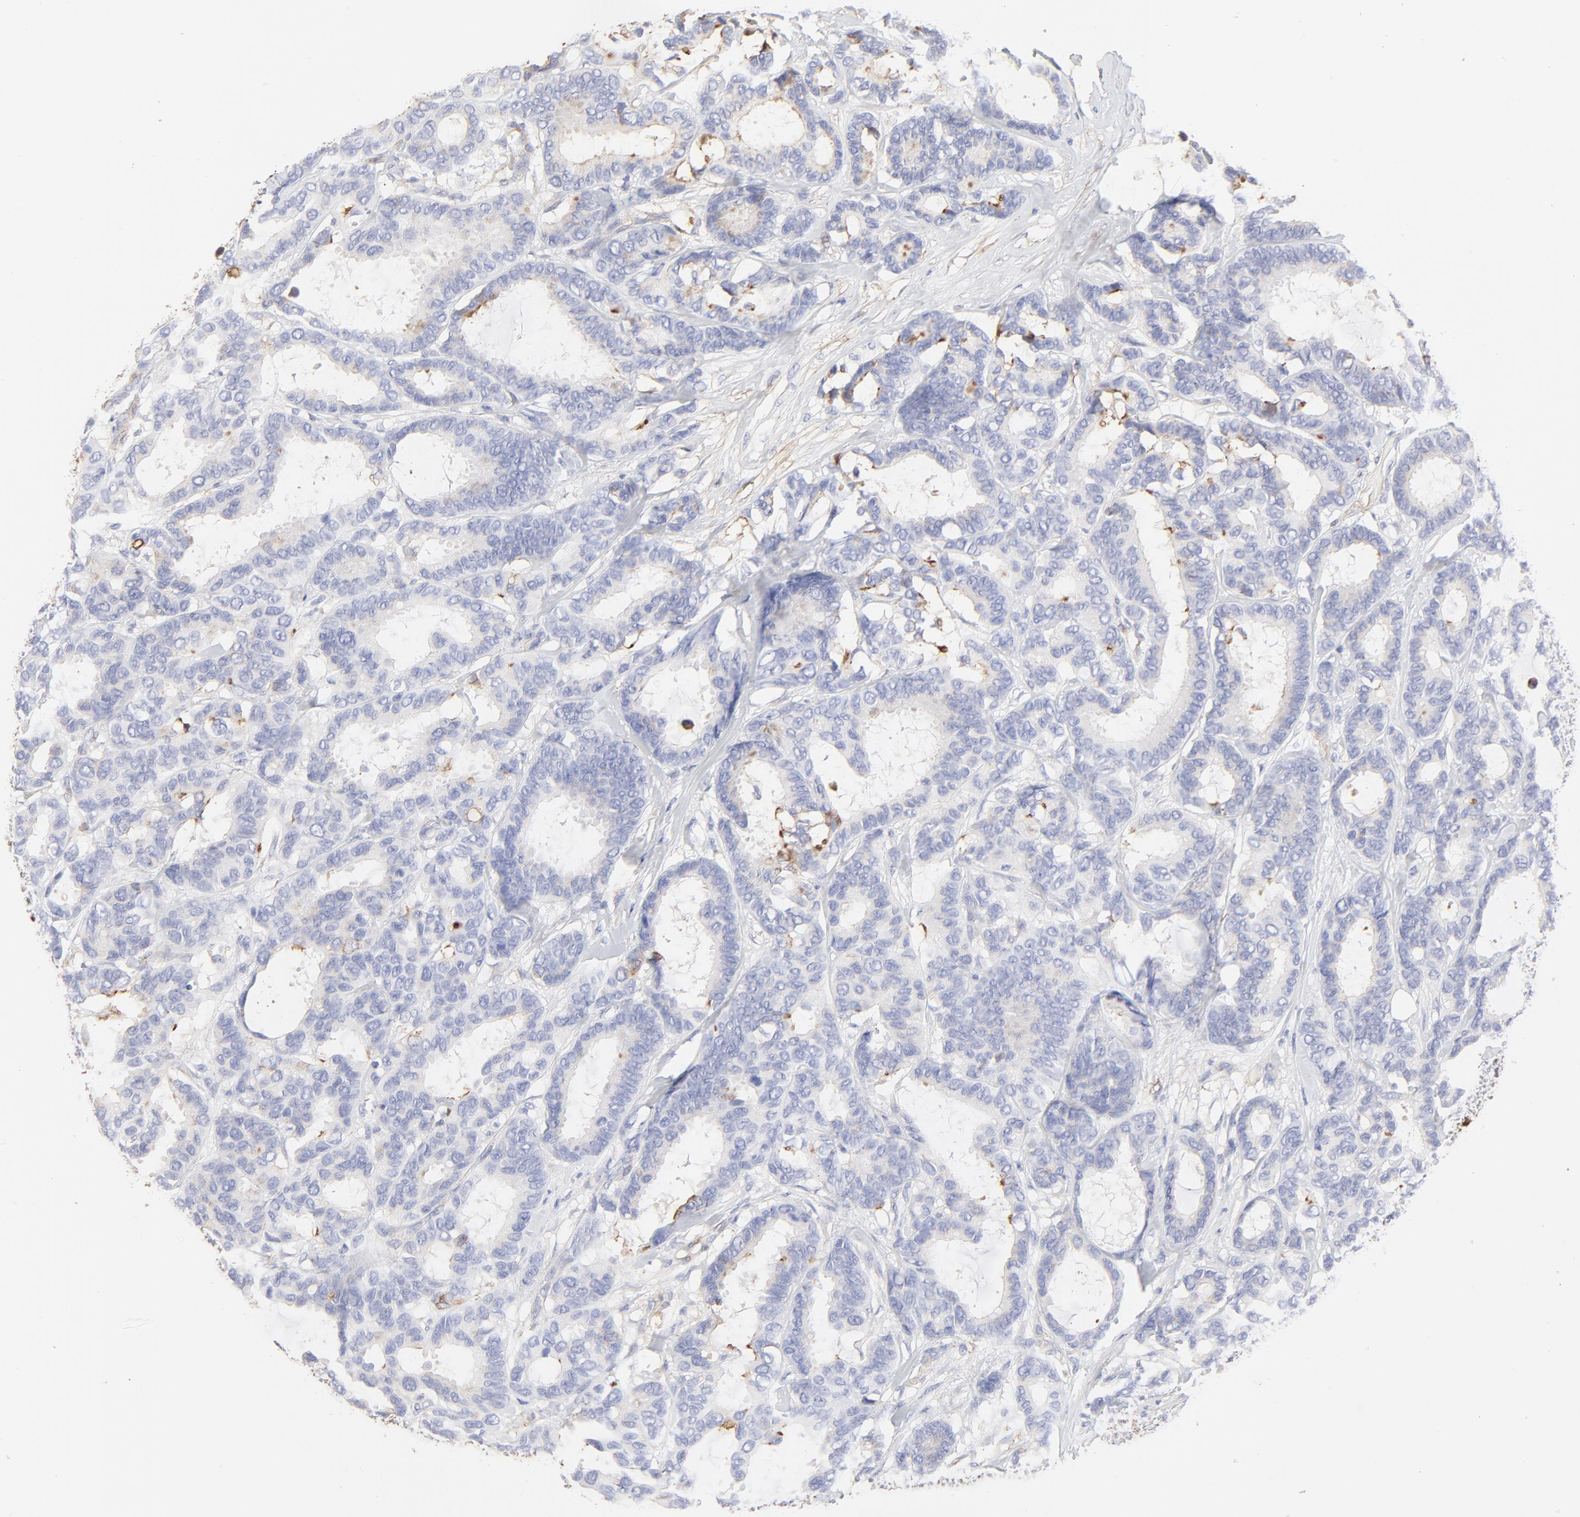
{"staining": {"intensity": "negative", "quantity": "none", "location": "none"}, "tissue": "breast cancer", "cell_type": "Tumor cells", "image_type": "cancer", "snomed": [{"axis": "morphology", "description": "Duct carcinoma"}, {"axis": "topography", "description": "Breast"}], "caption": "DAB (3,3'-diaminobenzidine) immunohistochemical staining of breast cancer (infiltrating ductal carcinoma) exhibits no significant staining in tumor cells. (DAB immunohistochemistry (IHC) with hematoxylin counter stain).", "gene": "ANXA6", "patient": {"sex": "female", "age": 87}}